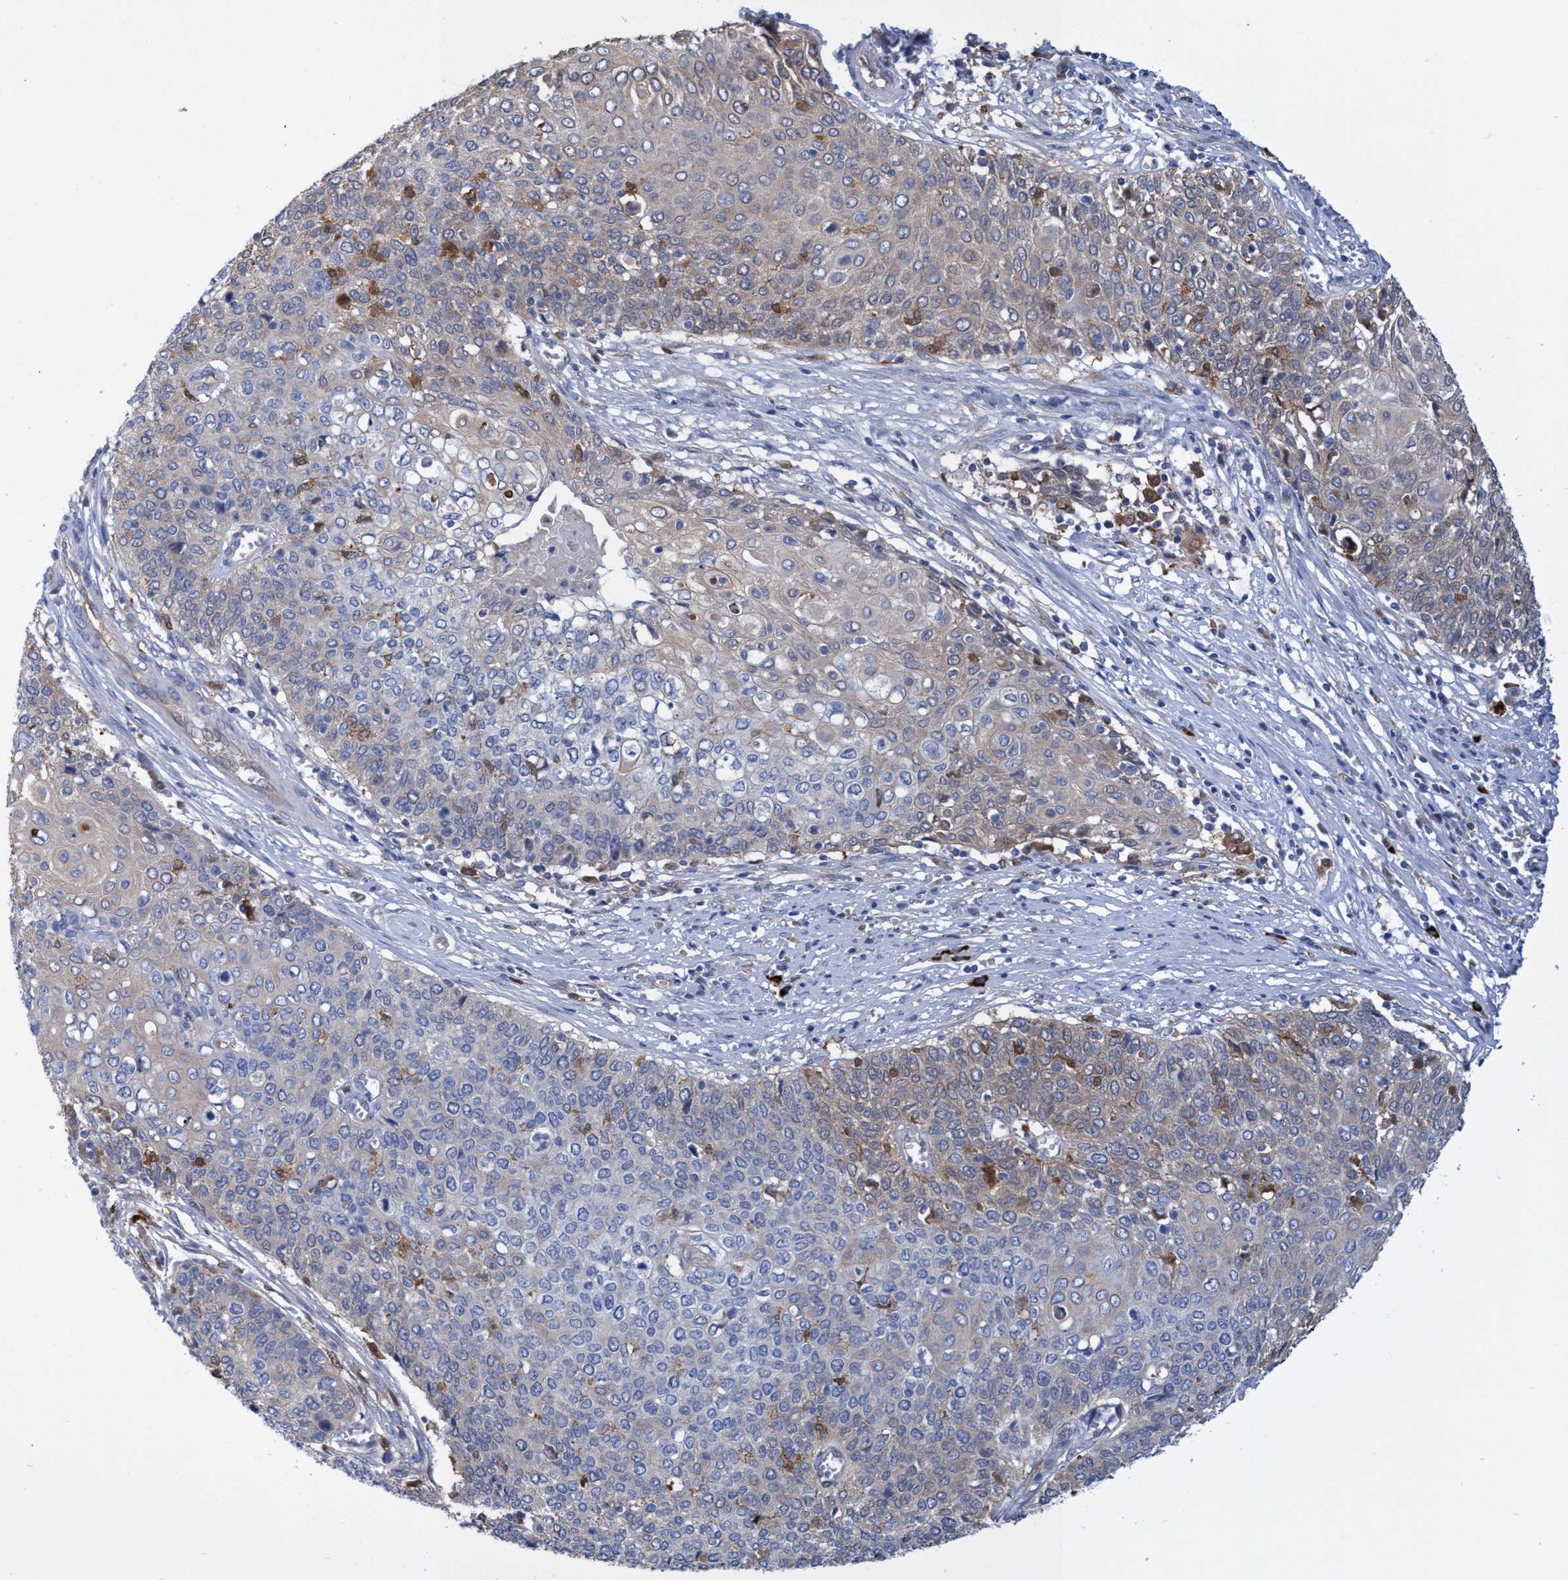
{"staining": {"intensity": "weak", "quantity": "<25%", "location": "cytoplasmic/membranous"}, "tissue": "cervical cancer", "cell_type": "Tumor cells", "image_type": "cancer", "snomed": [{"axis": "morphology", "description": "Squamous cell carcinoma, NOS"}, {"axis": "topography", "description": "Cervix"}], "caption": "Immunohistochemistry micrograph of neoplastic tissue: human cervical squamous cell carcinoma stained with DAB displays no significant protein staining in tumor cells.", "gene": "PNPO", "patient": {"sex": "female", "age": 39}}